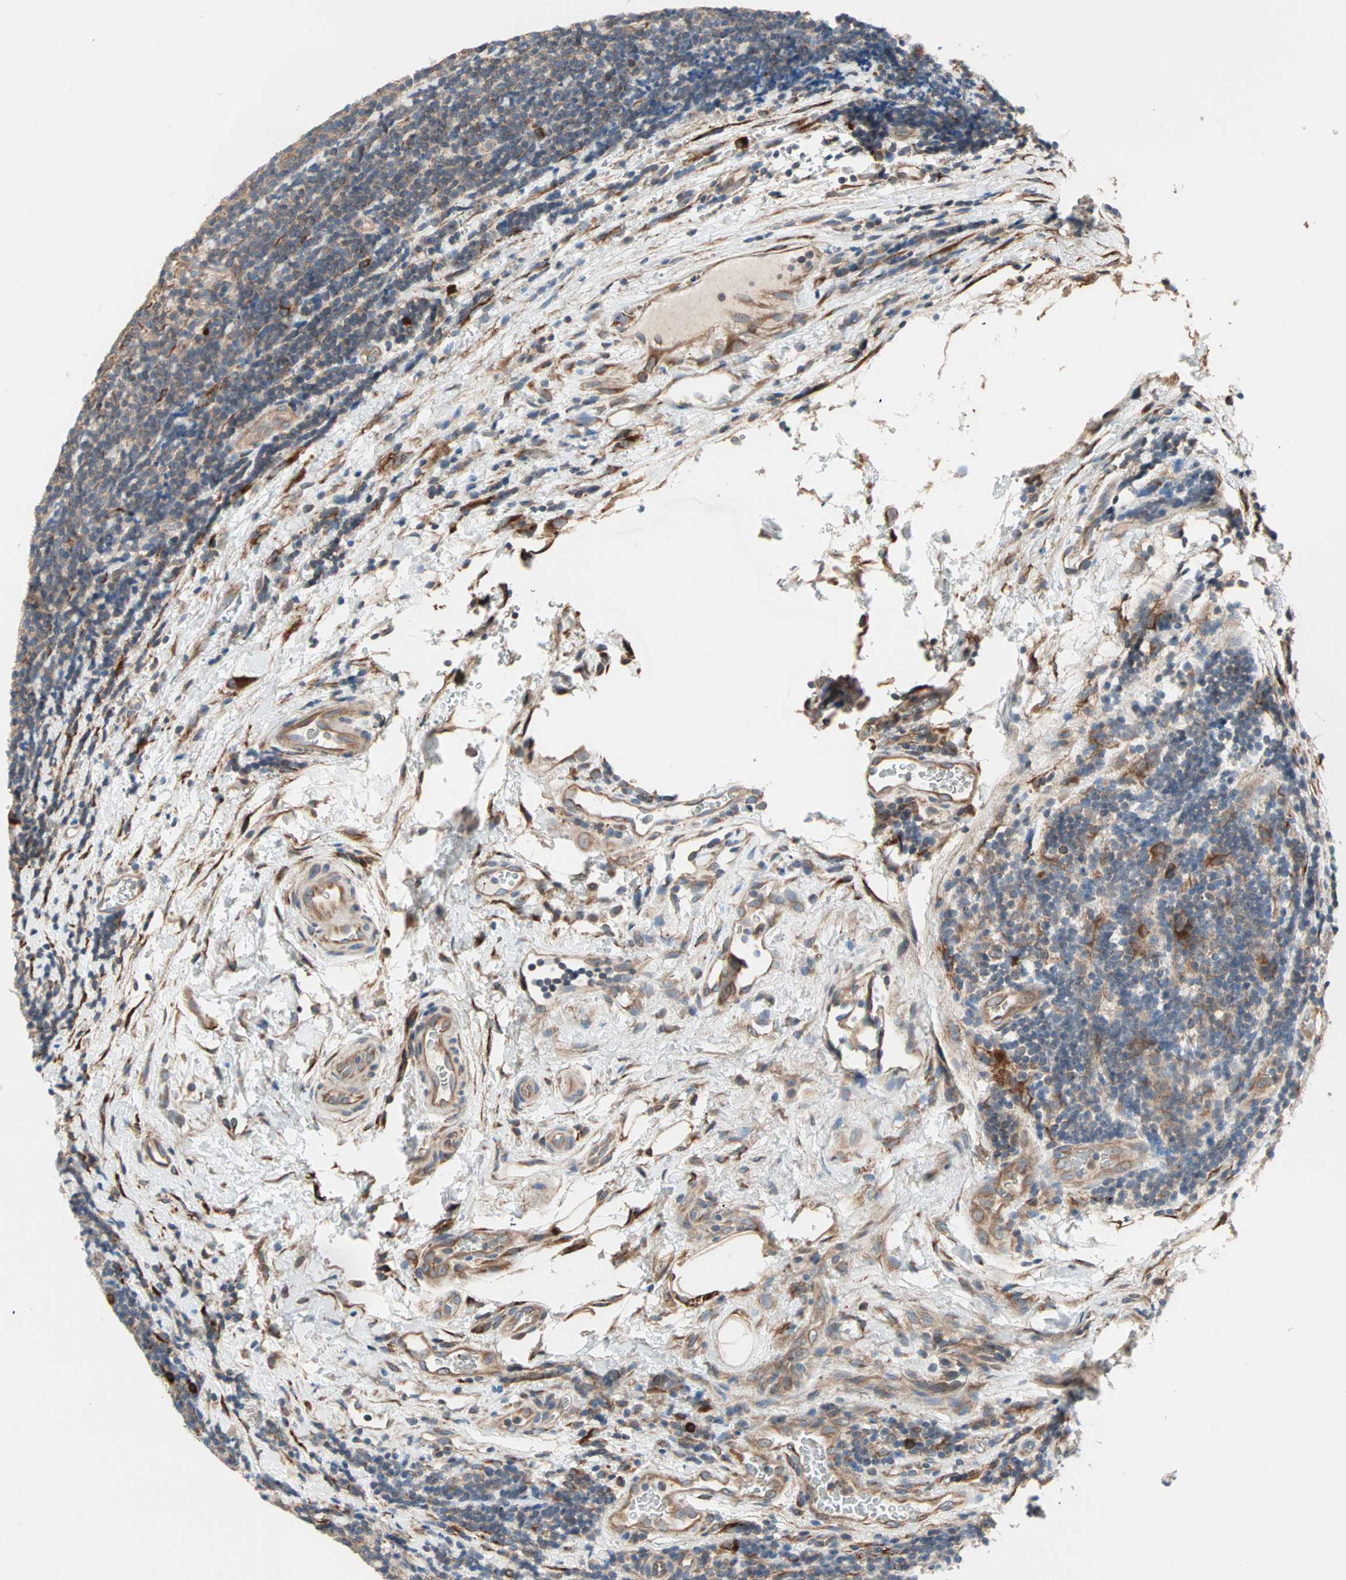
{"staining": {"intensity": "weak", "quantity": "25%-75%", "location": "cytoplasmic/membranous"}, "tissue": "lymphoma", "cell_type": "Tumor cells", "image_type": "cancer", "snomed": [{"axis": "morphology", "description": "Malignant lymphoma, non-Hodgkin's type, Low grade"}, {"axis": "topography", "description": "Lymph node"}], "caption": "The micrograph displays staining of malignant lymphoma, non-Hodgkin's type (low-grade), revealing weak cytoplasmic/membranous protein positivity (brown color) within tumor cells.", "gene": "SAR1A", "patient": {"sex": "male", "age": 83}}